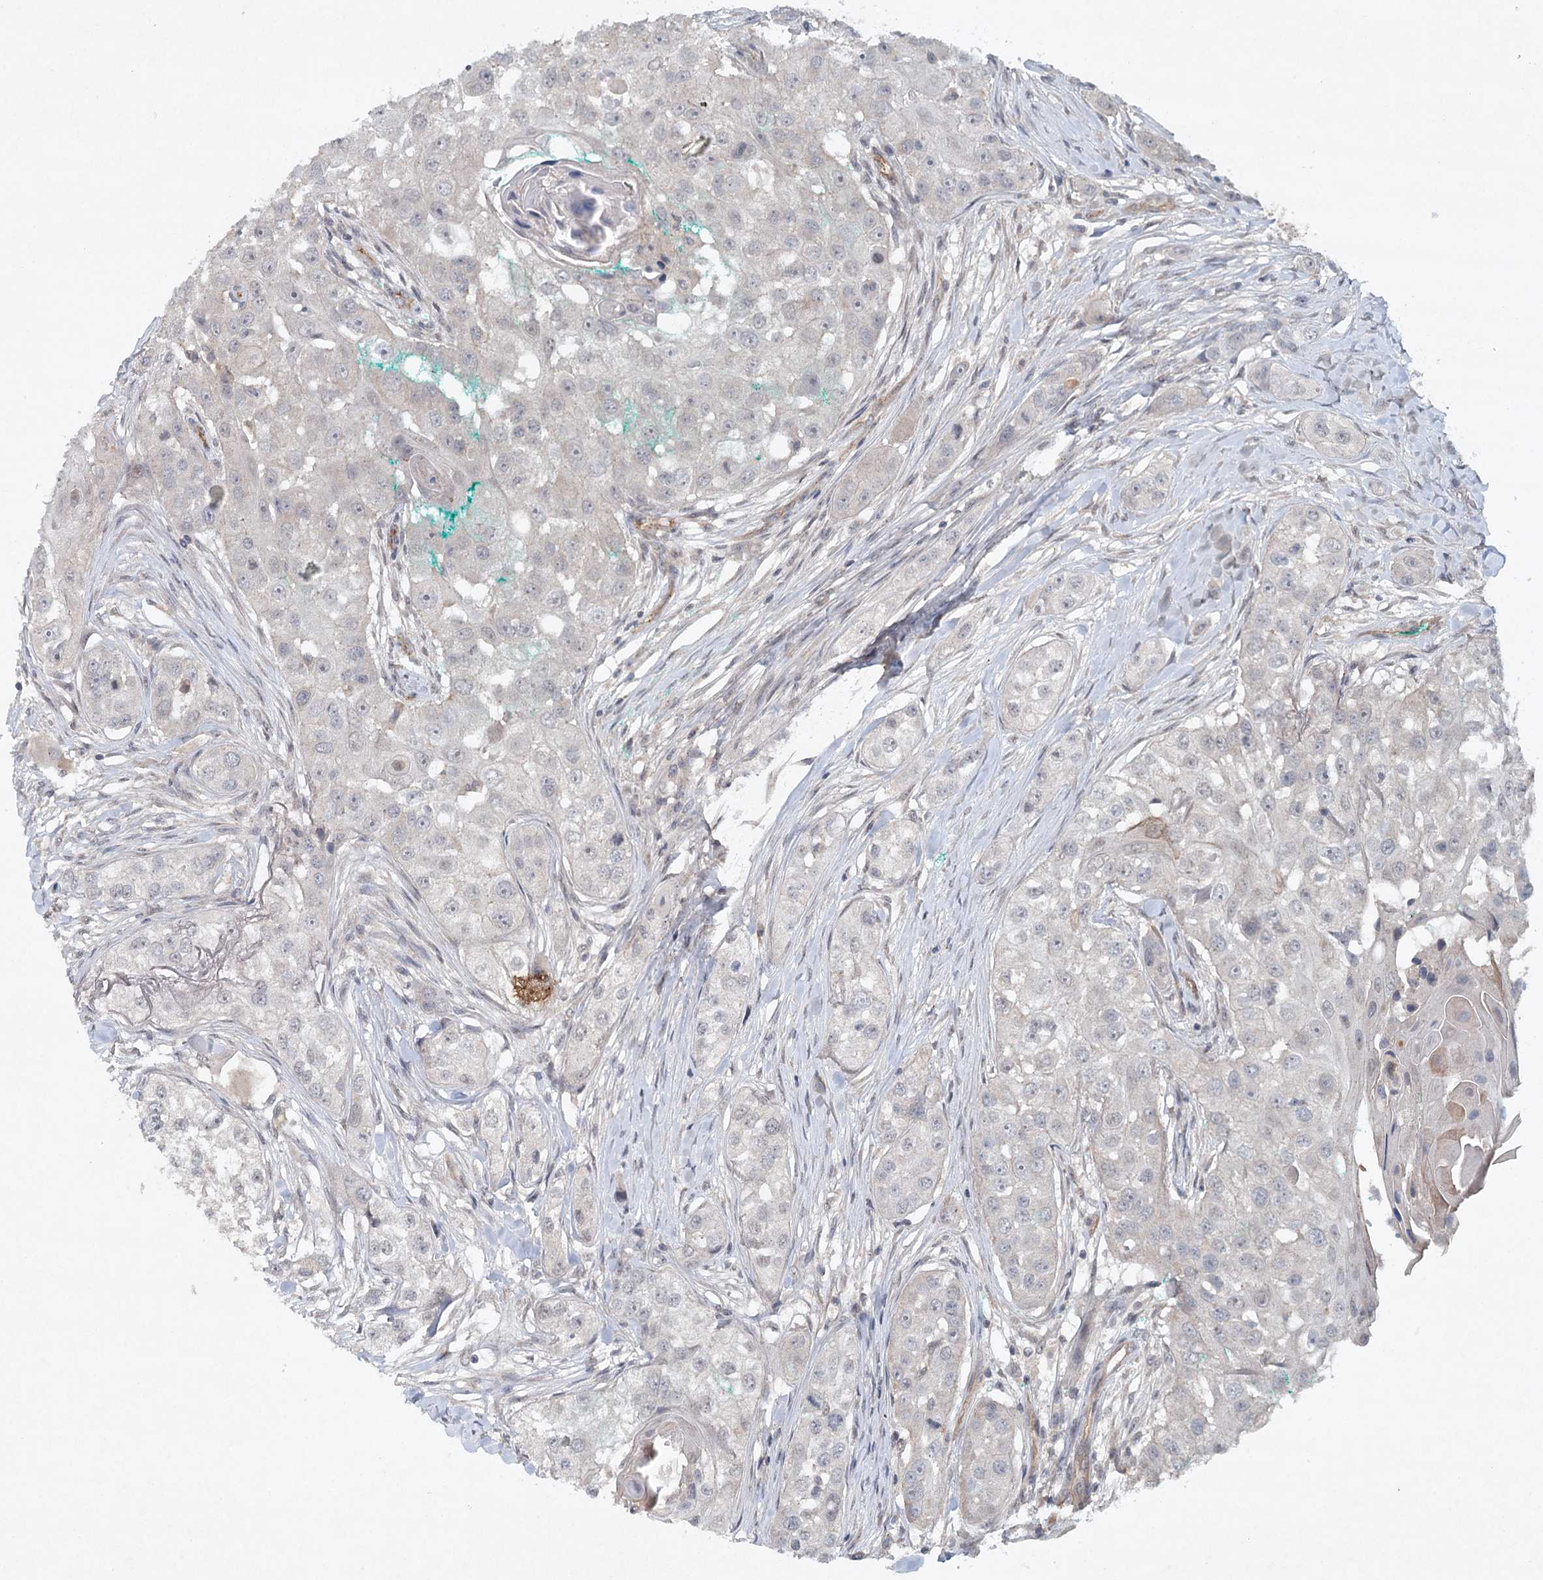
{"staining": {"intensity": "negative", "quantity": "none", "location": "none"}, "tissue": "head and neck cancer", "cell_type": "Tumor cells", "image_type": "cancer", "snomed": [{"axis": "morphology", "description": "Normal tissue, NOS"}, {"axis": "morphology", "description": "Squamous cell carcinoma, NOS"}, {"axis": "topography", "description": "Skeletal muscle"}, {"axis": "topography", "description": "Head-Neck"}], "caption": "A photomicrograph of head and neck cancer (squamous cell carcinoma) stained for a protein displays no brown staining in tumor cells. Brightfield microscopy of immunohistochemistry stained with DAB (brown) and hematoxylin (blue), captured at high magnification.", "gene": "SYNPO", "patient": {"sex": "male", "age": 51}}